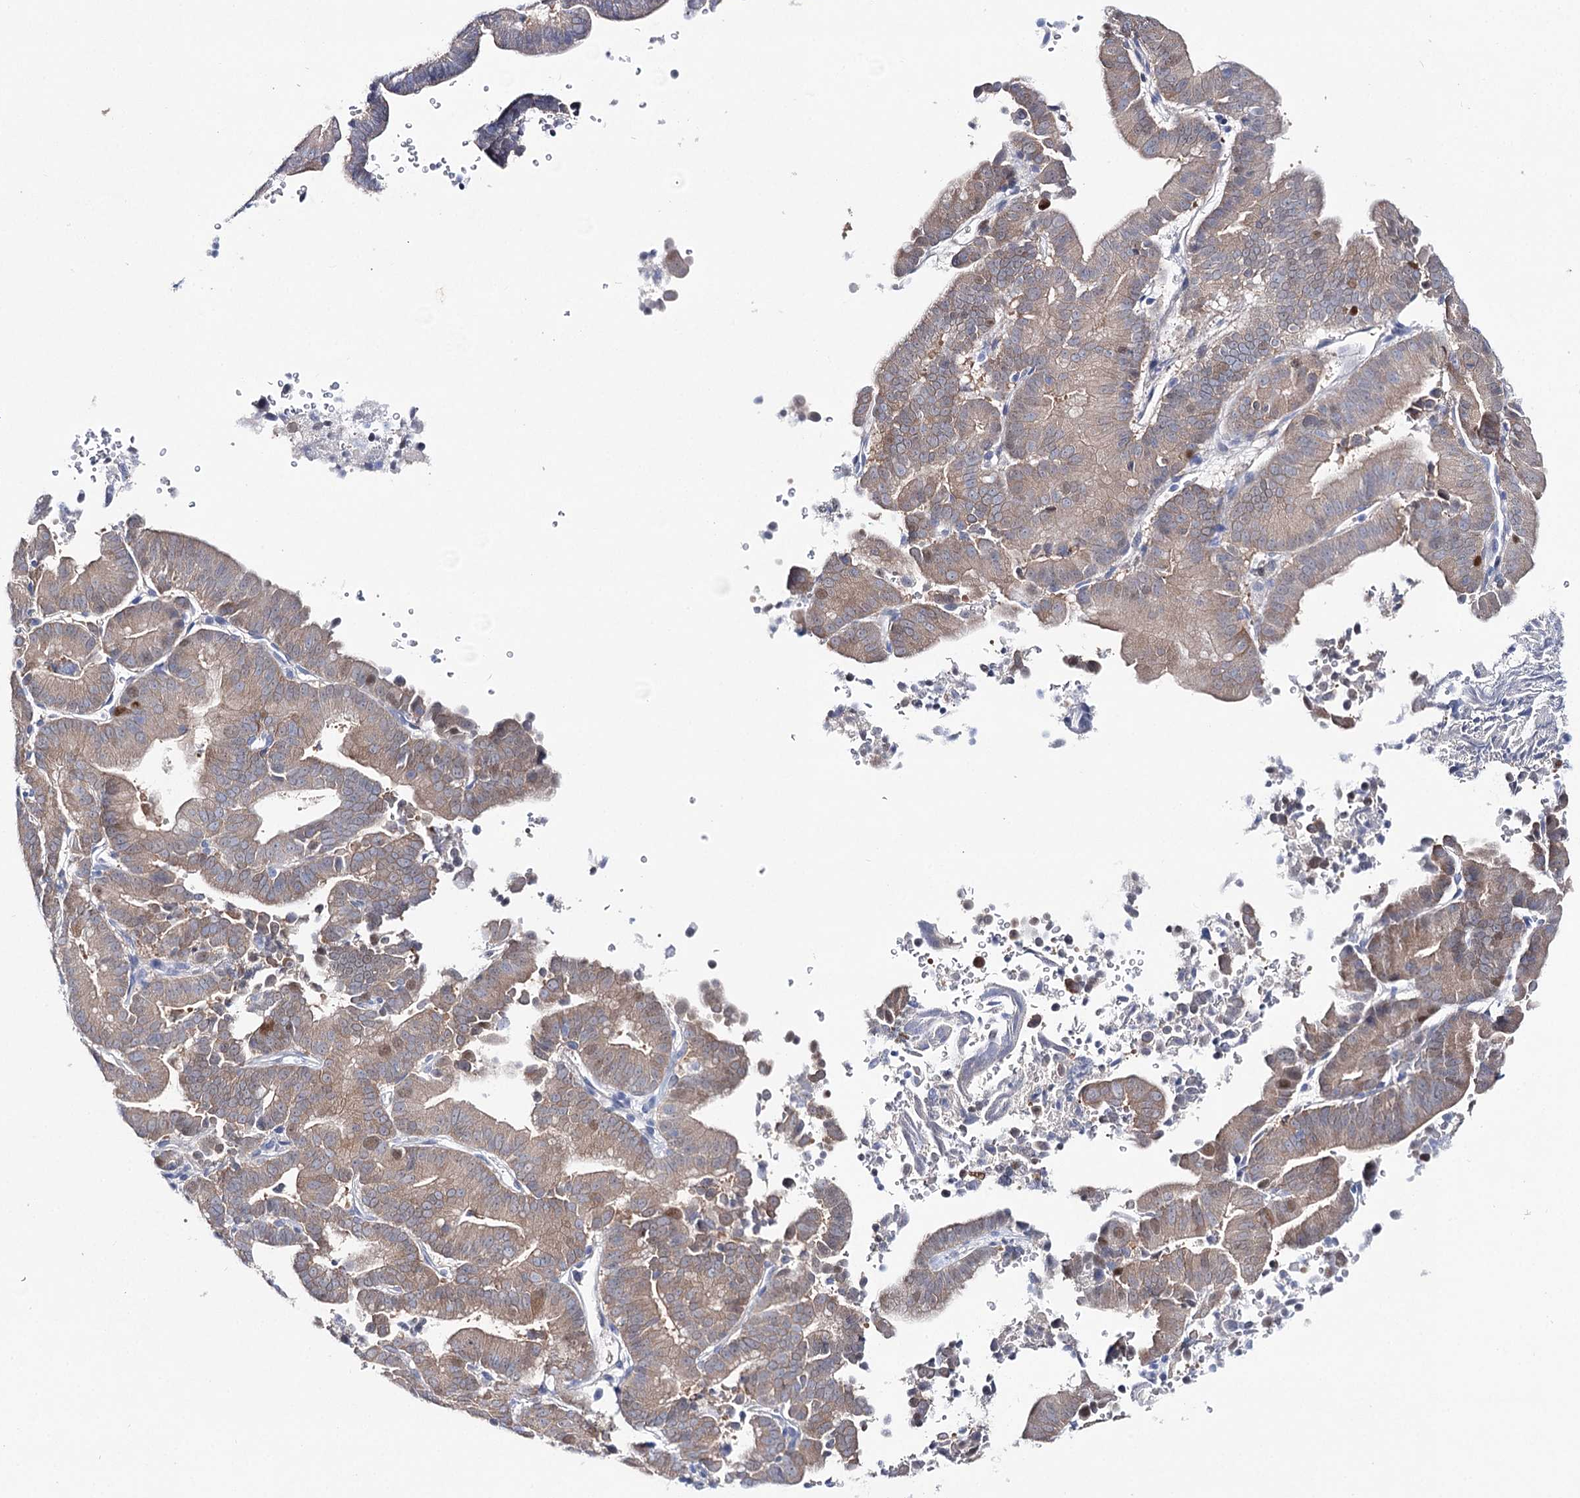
{"staining": {"intensity": "weak", "quantity": "25%-75%", "location": "cytoplasmic/membranous,nuclear"}, "tissue": "liver cancer", "cell_type": "Tumor cells", "image_type": "cancer", "snomed": [{"axis": "morphology", "description": "Cholangiocarcinoma"}, {"axis": "topography", "description": "Liver"}], "caption": "Human liver cholangiocarcinoma stained for a protein (brown) reveals weak cytoplasmic/membranous and nuclear positive positivity in about 25%-75% of tumor cells.", "gene": "UGDH", "patient": {"sex": "female", "age": 75}}